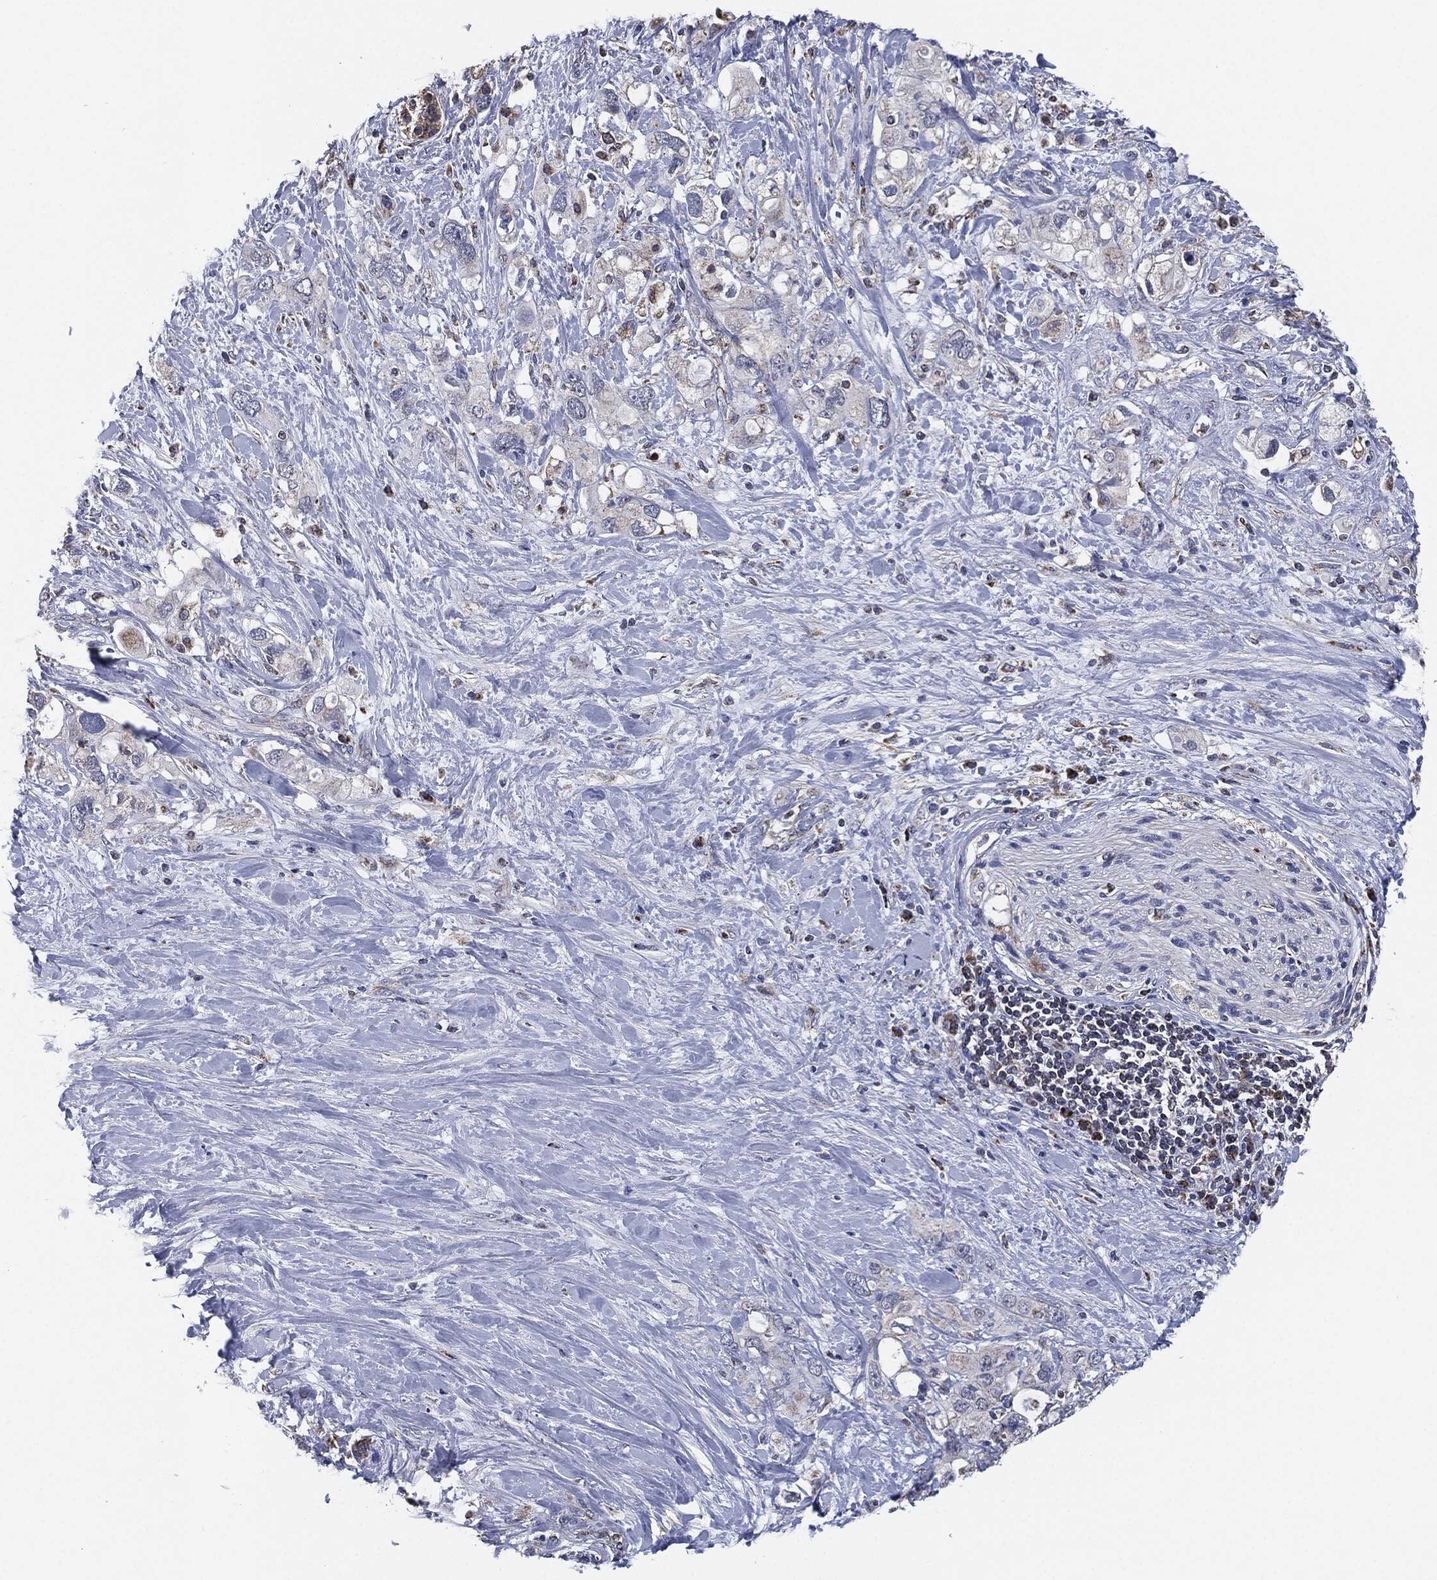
{"staining": {"intensity": "moderate", "quantity": "<25%", "location": "cytoplasmic/membranous"}, "tissue": "pancreatic cancer", "cell_type": "Tumor cells", "image_type": "cancer", "snomed": [{"axis": "morphology", "description": "Adenocarcinoma, NOS"}, {"axis": "topography", "description": "Pancreas"}], "caption": "High-magnification brightfield microscopy of pancreatic cancer stained with DAB (brown) and counterstained with hematoxylin (blue). tumor cells exhibit moderate cytoplasmic/membranous expression is identified in about<25% of cells. (DAB IHC with brightfield microscopy, high magnification).", "gene": "NDUFV2", "patient": {"sex": "female", "age": 56}}